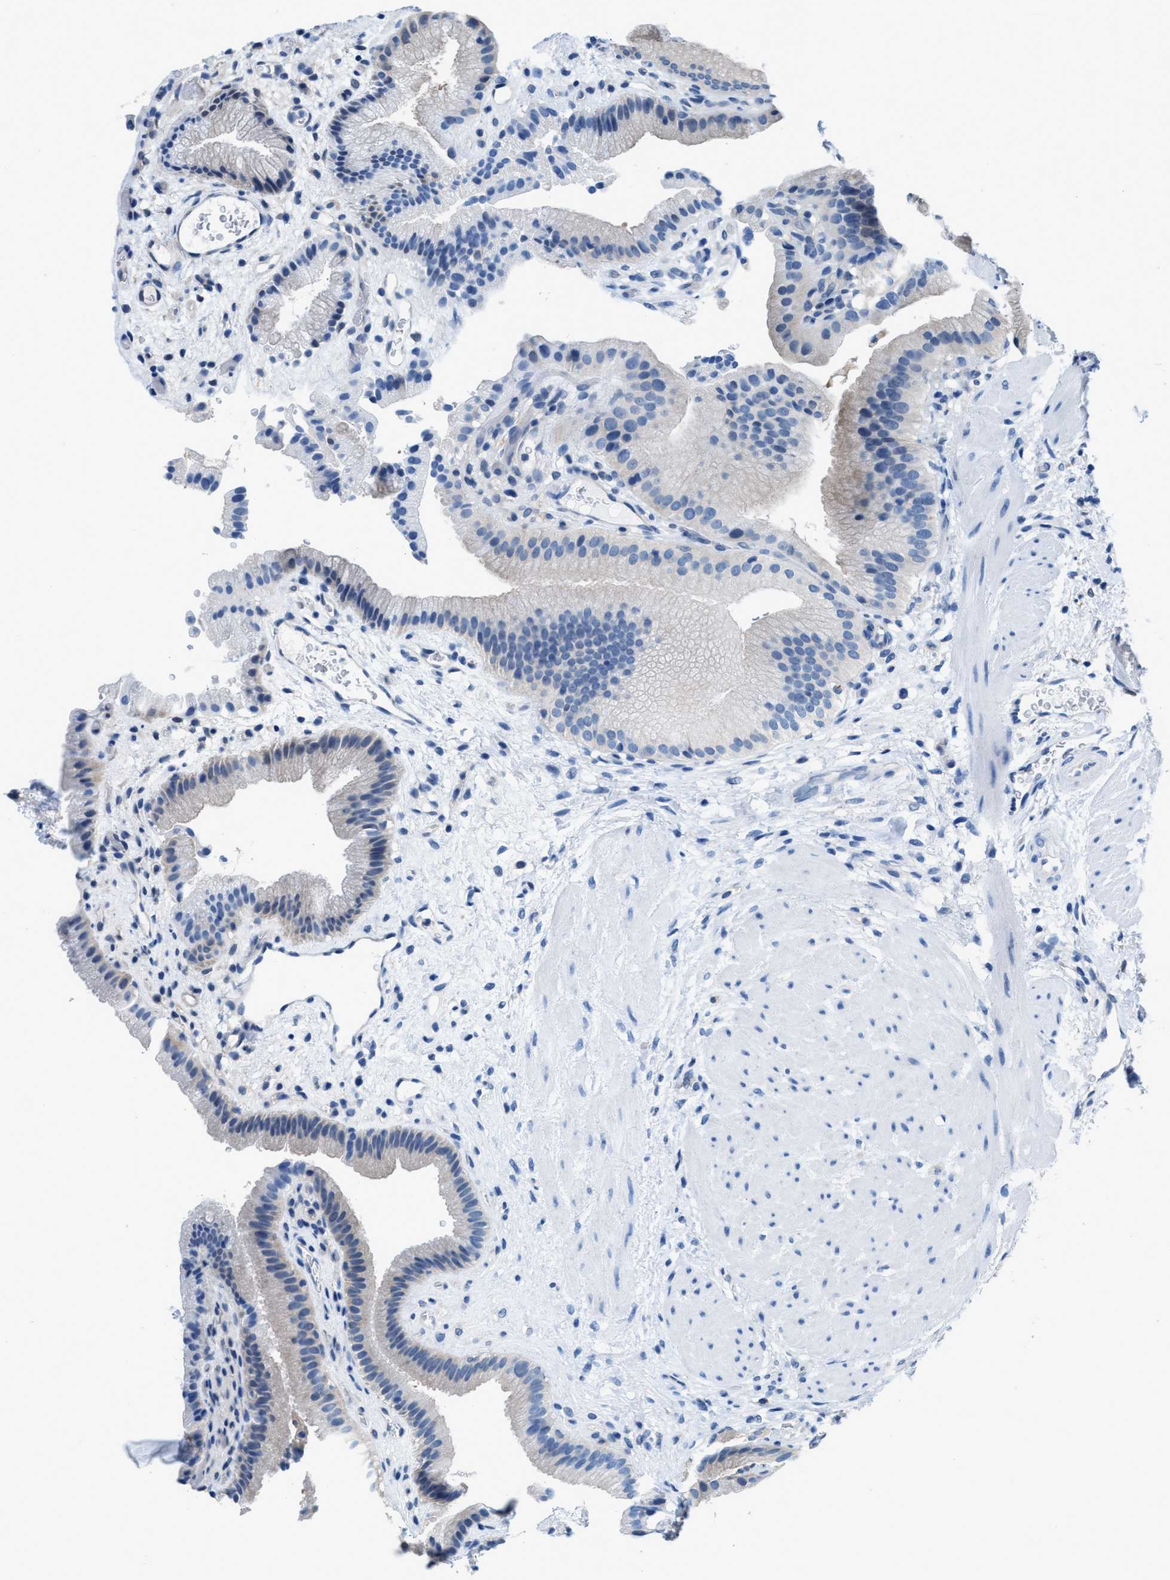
{"staining": {"intensity": "negative", "quantity": "none", "location": "none"}, "tissue": "gallbladder", "cell_type": "Glandular cells", "image_type": "normal", "snomed": [{"axis": "morphology", "description": "Normal tissue, NOS"}, {"axis": "topography", "description": "Gallbladder"}], "caption": "Immunohistochemistry (IHC) of benign gallbladder exhibits no positivity in glandular cells. (DAB IHC, high magnification).", "gene": "NUDT5", "patient": {"sex": "male", "age": 49}}